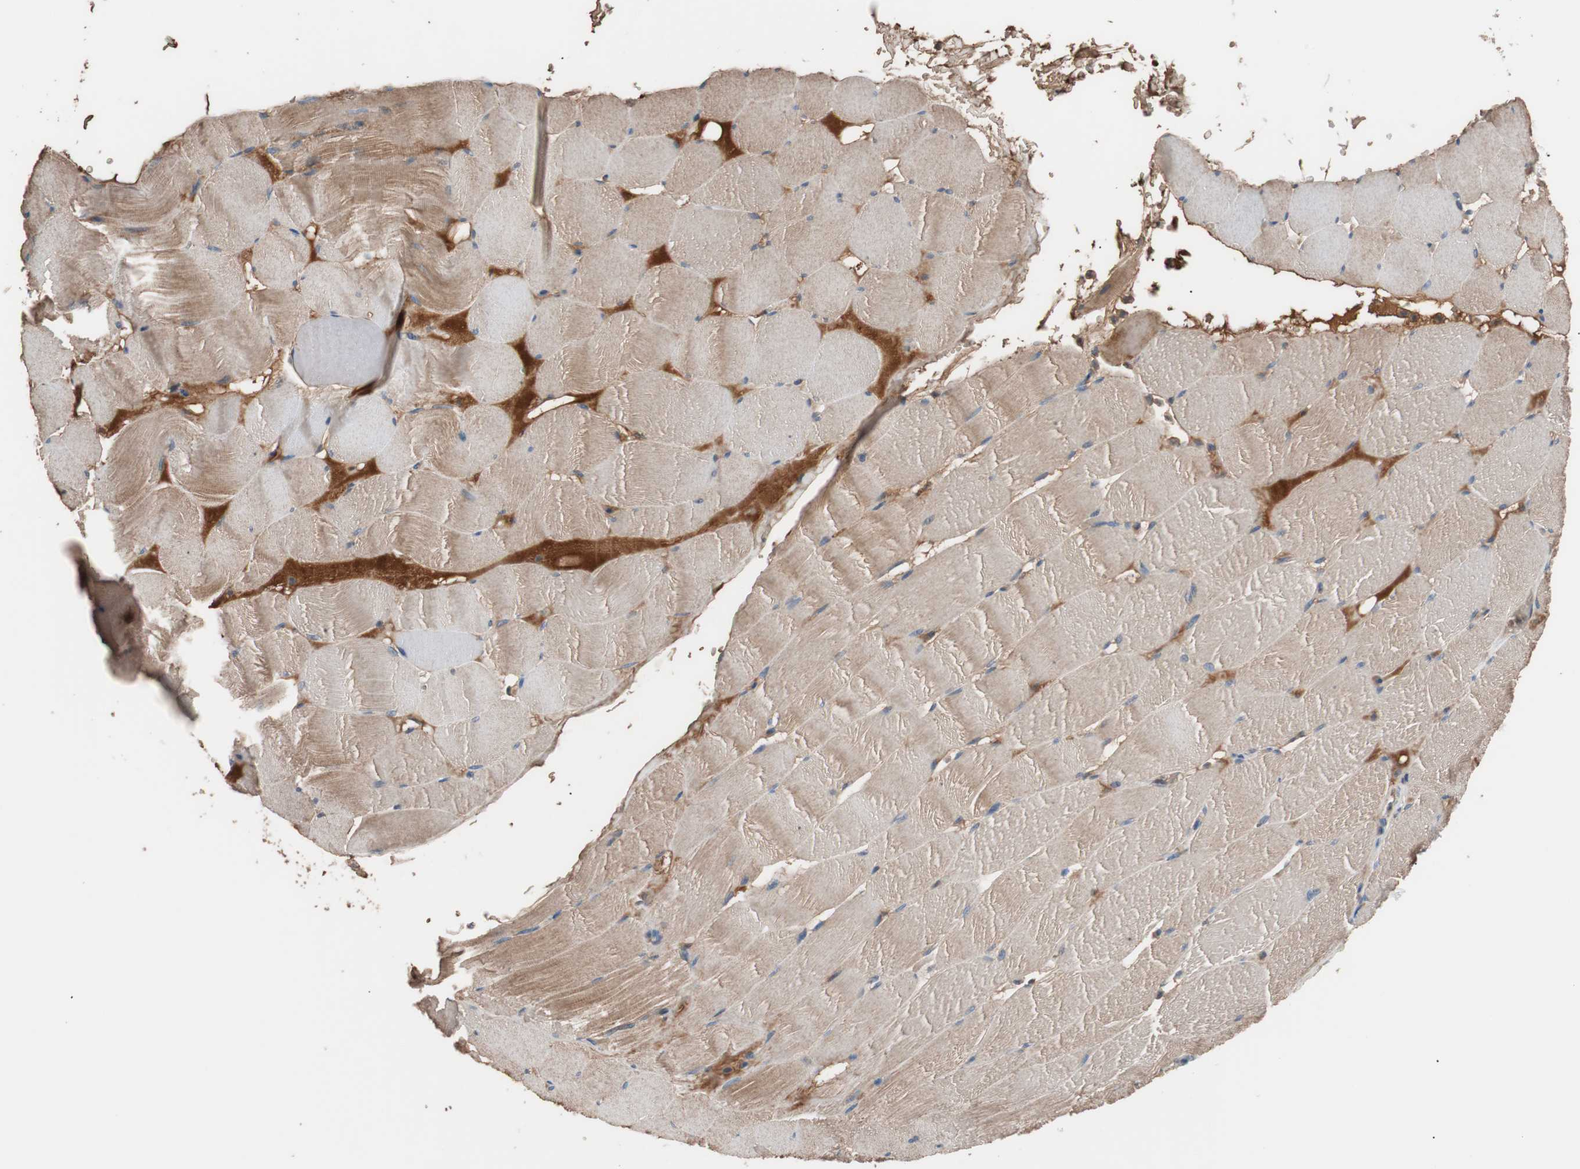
{"staining": {"intensity": "moderate", "quantity": ">75%", "location": "cytoplasmic/membranous"}, "tissue": "skeletal muscle", "cell_type": "Myocytes", "image_type": "normal", "snomed": [{"axis": "morphology", "description": "Normal tissue, NOS"}, {"axis": "topography", "description": "Skeletal muscle"}], "caption": "Skeletal muscle stained with DAB immunohistochemistry demonstrates medium levels of moderate cytoplasmic/membranous positivity in approximately >75% of myocytes.", "gene": "GLYCTK", "patient": {"sex": "male", "age": 62}}